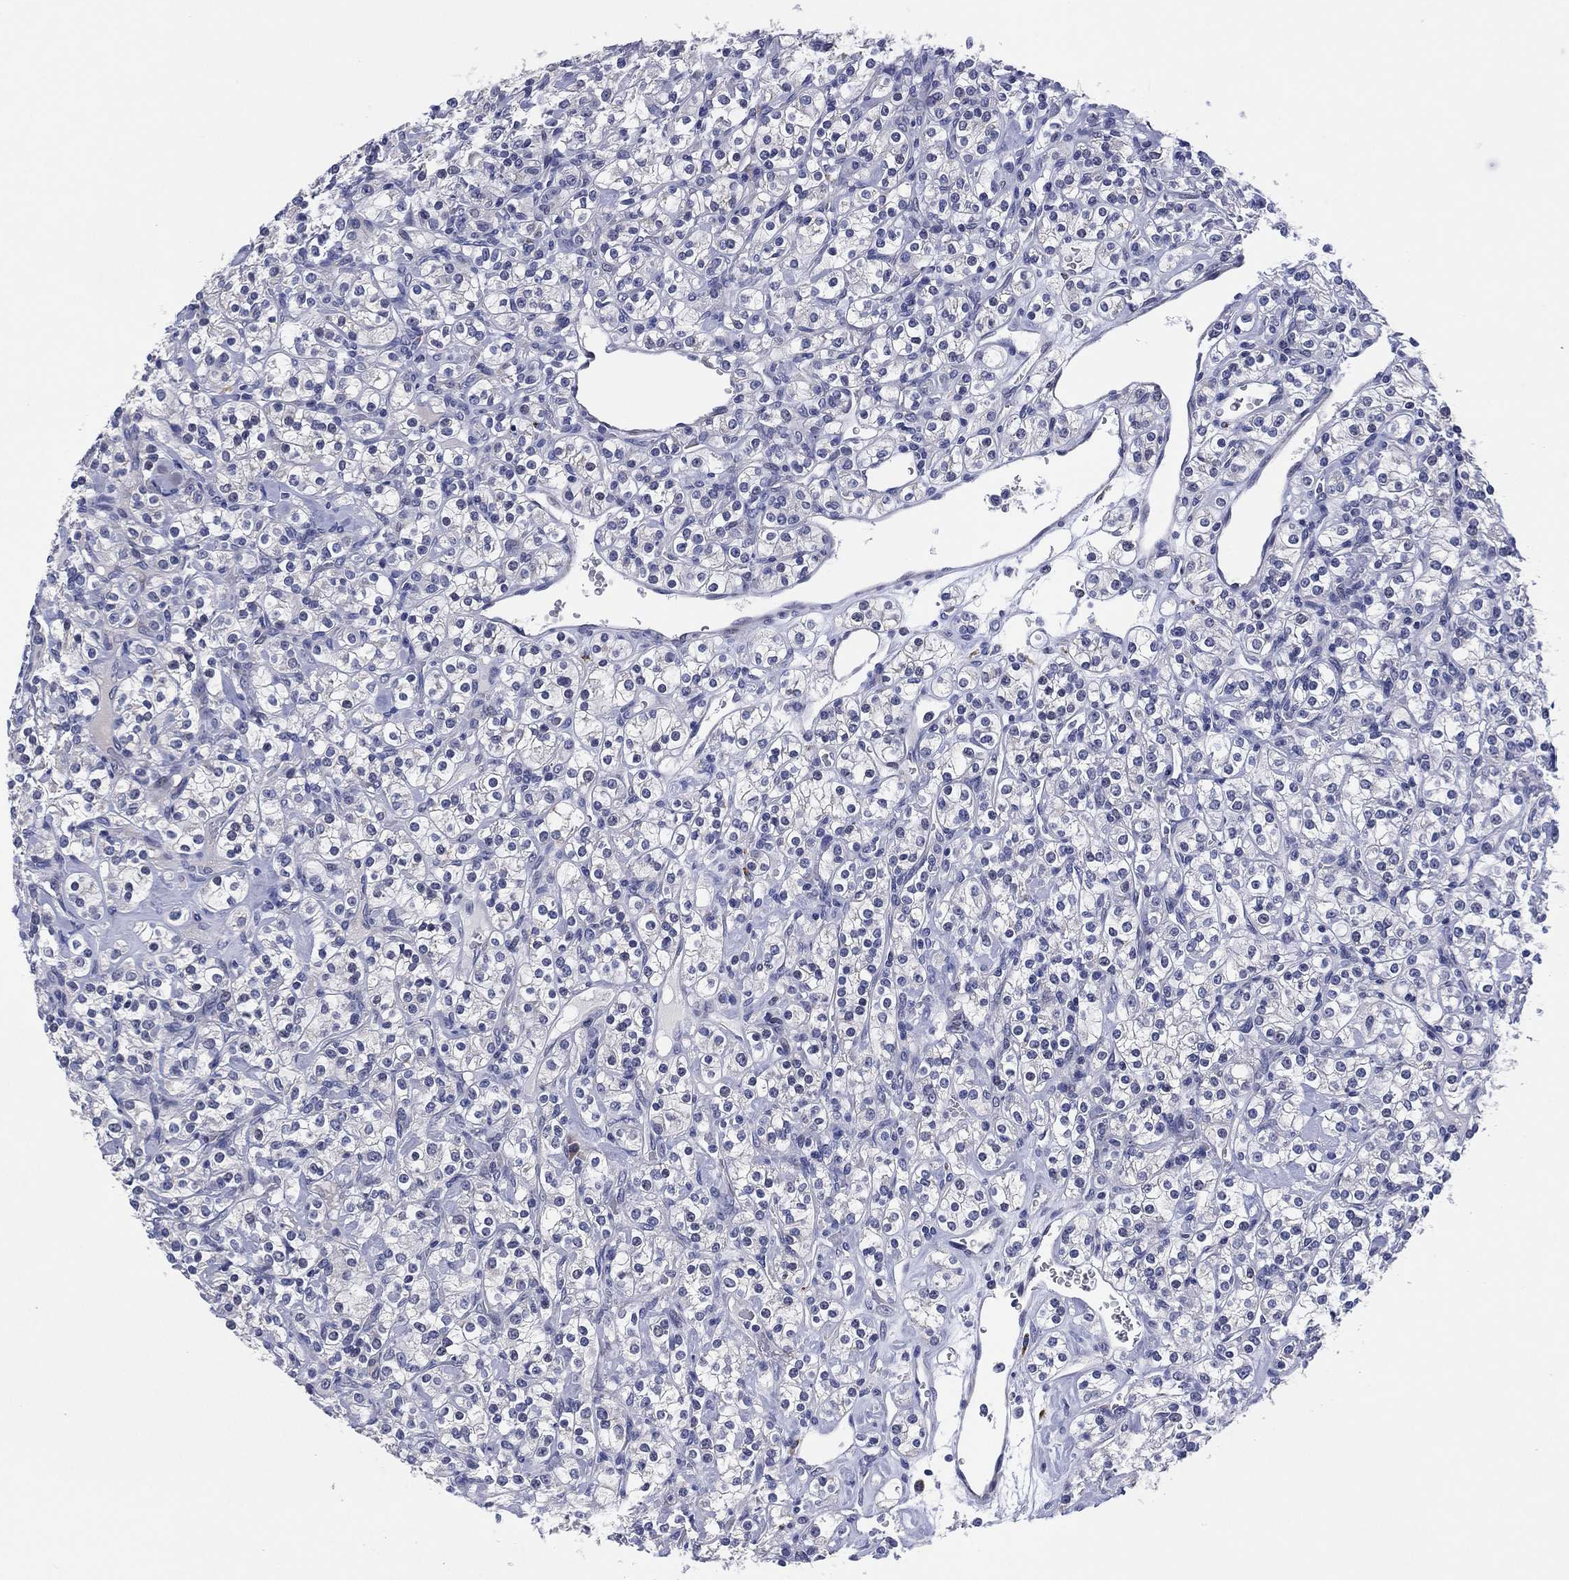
{"staining": {"intensity": "negative", "quantity": "none", "location": "none"}, "tissue": "renal cancer", "cell_type": "Tumor cells", "image_type": "cancer", "snomed": [{"axis": "morphology", "description": "Adenocarcinoma, NOS"}, {"axis": "topography", "description": "Kidney"}], "caption": "Tumor cells are negative for protein expression in human renal cancer.", "gene": "CLIP3", "patient": {"sex": "male", "age": 77}}